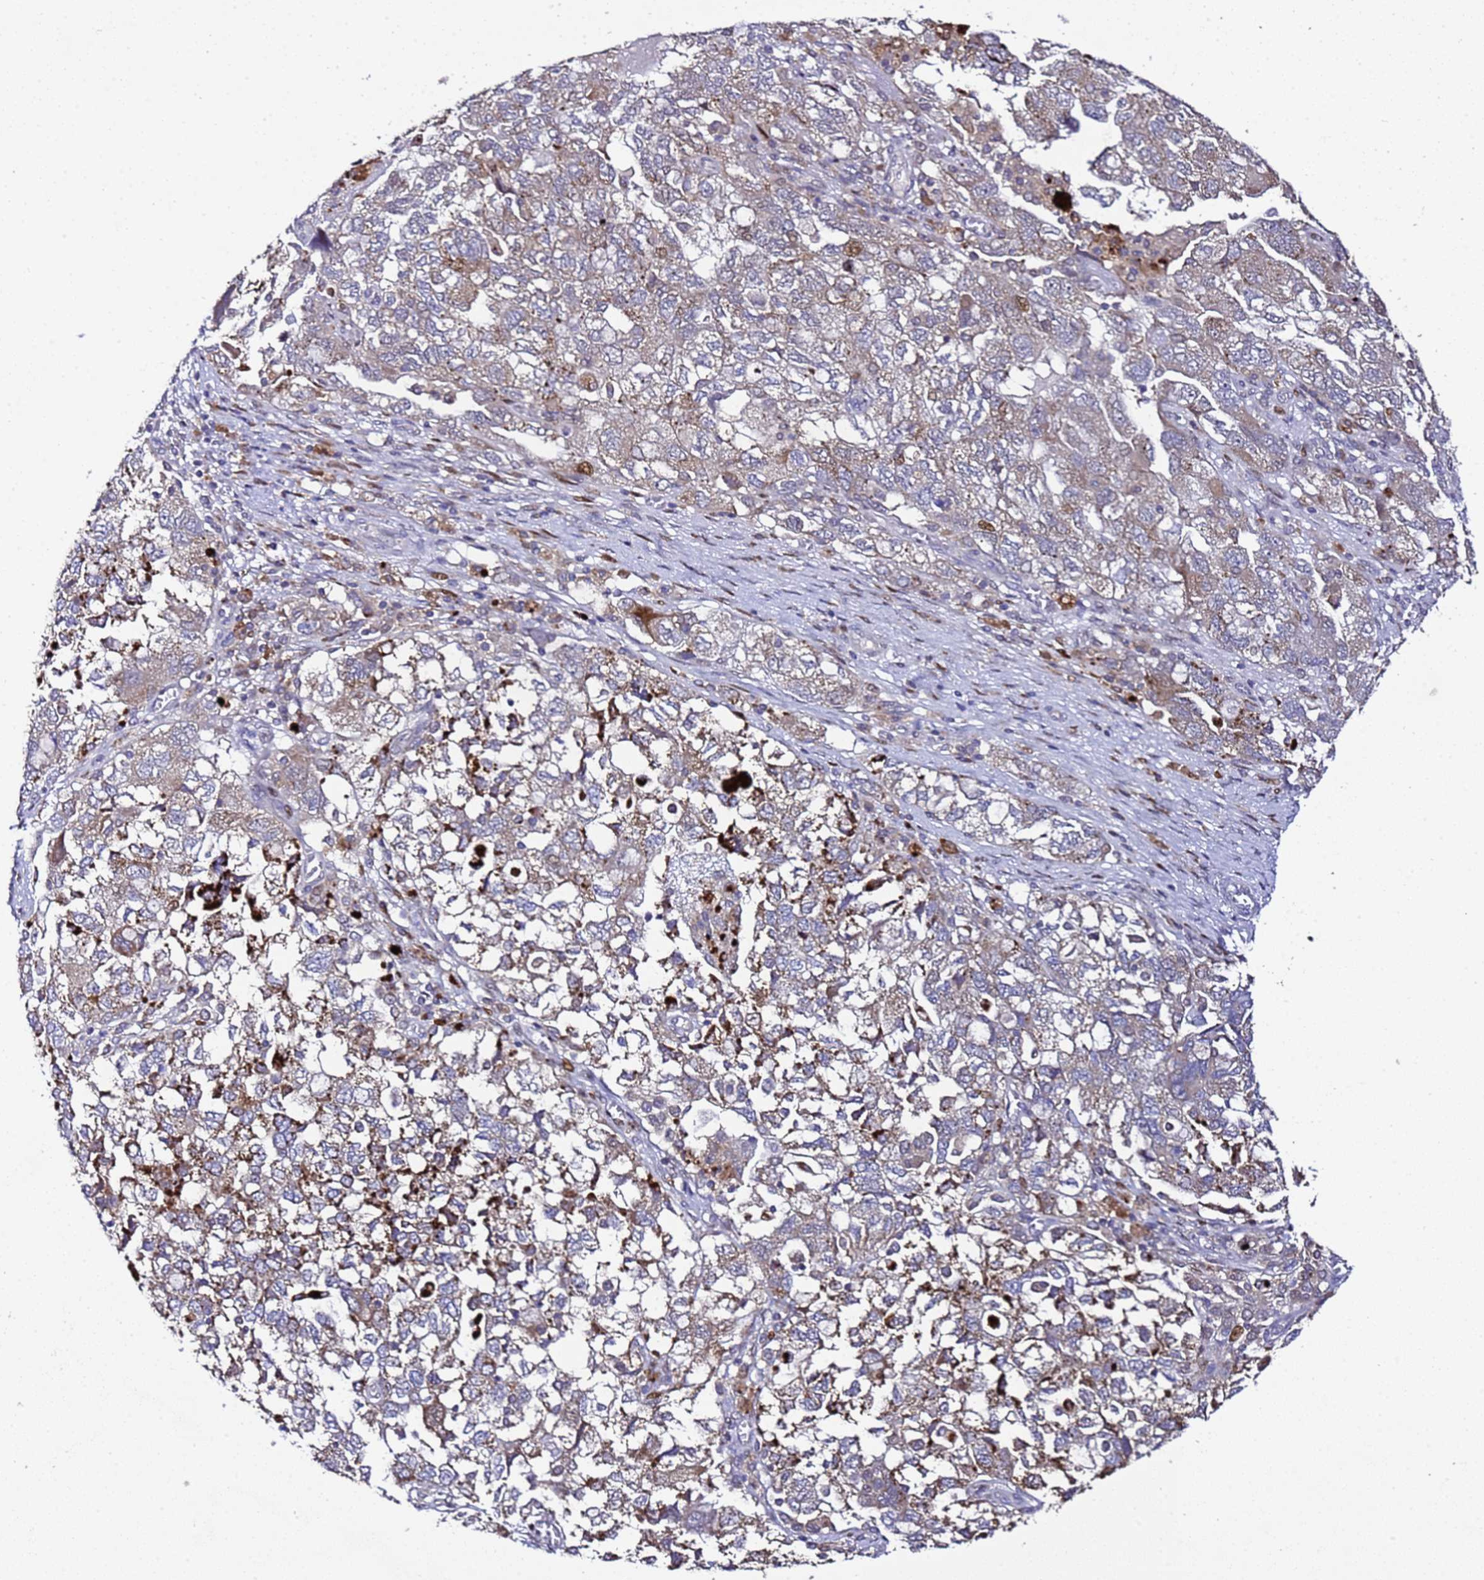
{"staining": {"intensity": "weak", "quantity": "<25%", "location": "cytoplasmic/membranous"}, "tissue": "ovarian cancer", "cell_type": "Tumor cells", "image_type": "cancer", "snomed": [{"axis": "morphology", "description": "Carcinoma, NOS"}, {"axis": "morphology", "description": "Cystadenocarcinoma, serous, NOS"}, {"axis": "topography", "description": "Ovary"}], "caption": "There is no significant expression in tumor cells of carcinoma (ovarian).", "gene": "ALG3", "patient": {"sex": "female", "age": 69}}